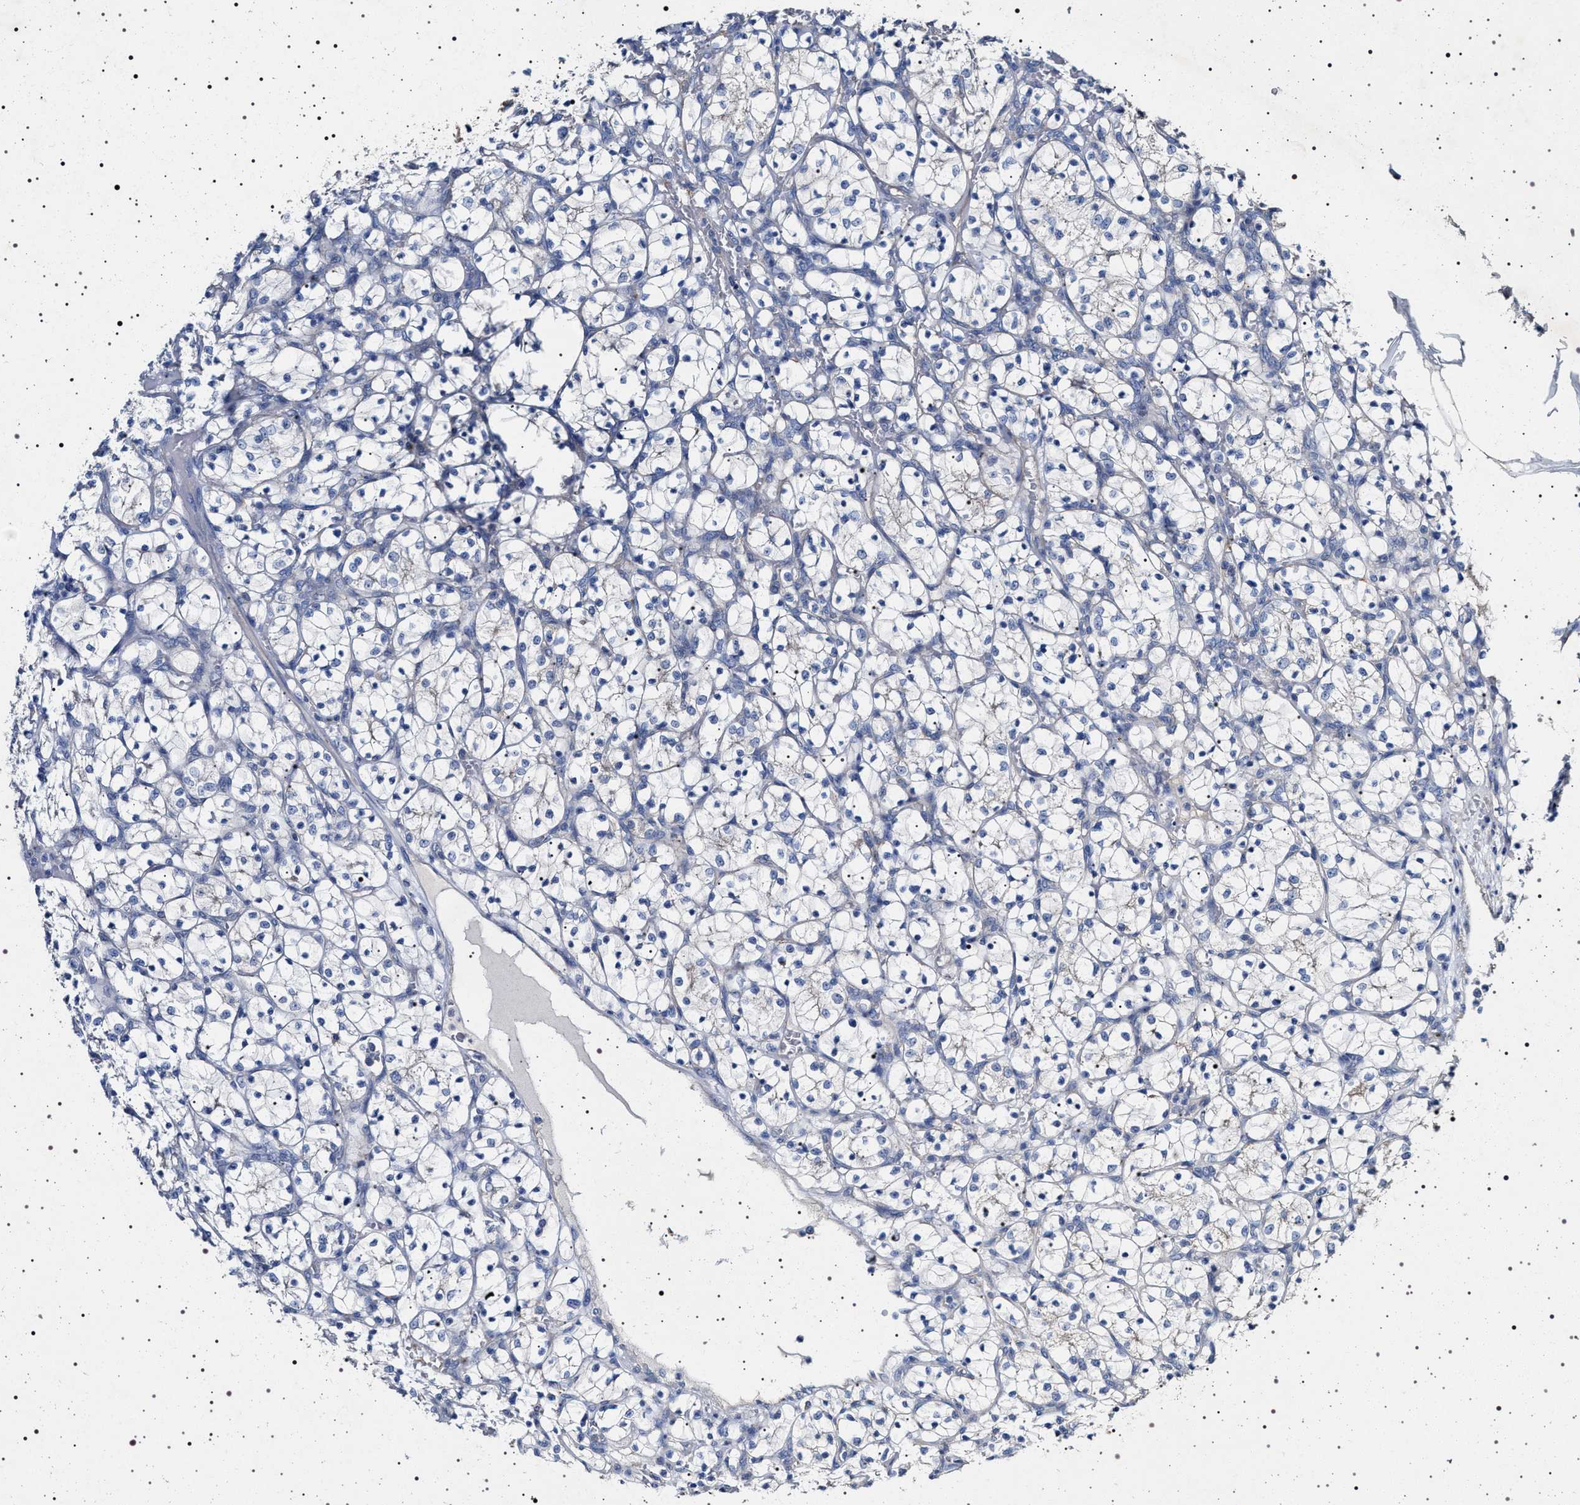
{"staining": {"intensity": "negative", "quantity": "none", "location": "none"}, "tissue": "renal cancer", "cell_type": "Tumor cells", "image_type": "cancer", "snomed": [{"axis": "morphology", "description": "Adenocarcinoma, NOS"}, {"axis": "topography", "description": "Kidney"}], "caption": "Histopathology image shows no protein positivity in tumor cells of renal adenocarcinoma tissue.", "gene": "NAALADL2", "patient": {"sex": "female", "age": 69}}